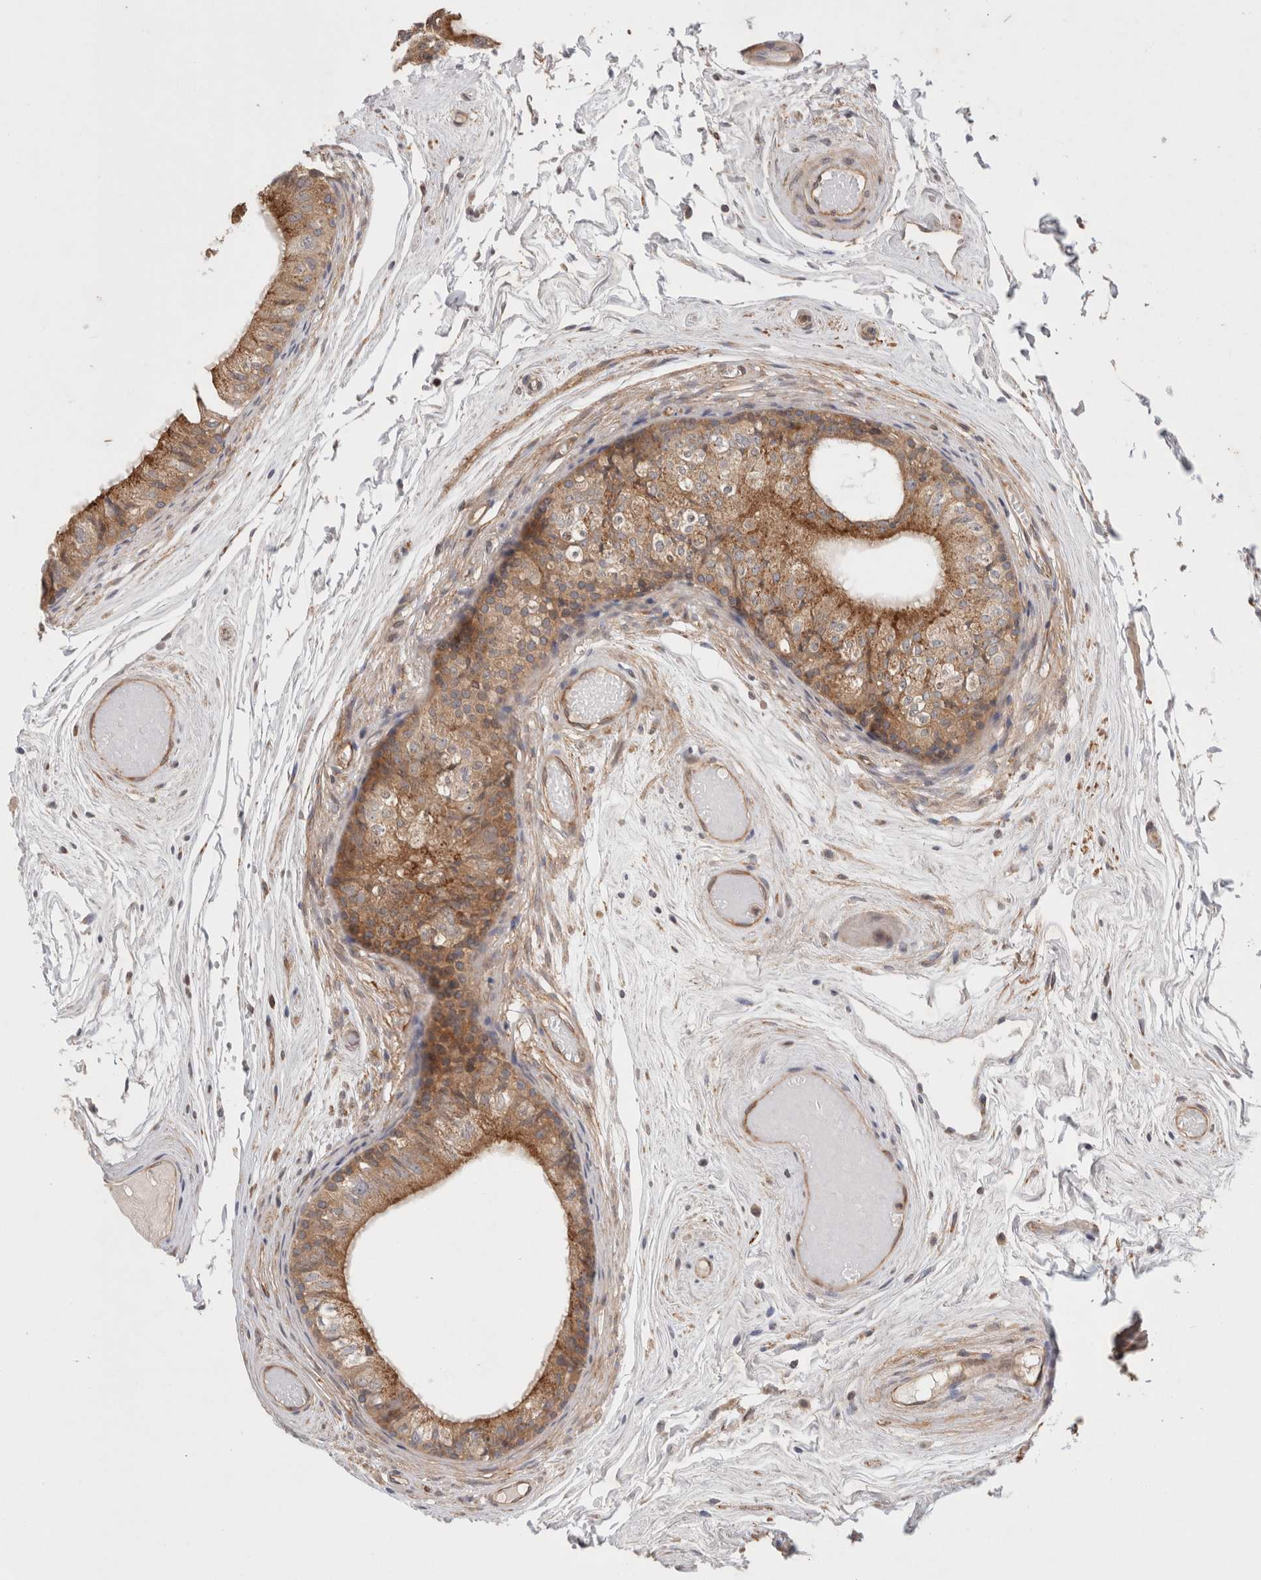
{"staining": {"intensity": "moderate", "quantity": ">75%", "location": "cytoplasmic/membranous"}, "tissue": "epididymis", "cell_type": "Glandular cells", "image_type": "normal", "snomed": [{"axis": "morphology", "description": "Normal tissue, NOS"}, {"axis": "topography", "description": "Epididymis"}], "caption": "Glandular cells display medium levels of moderate cytoplasmic/membranous positivity in about >75% of cells in unremarkable human epididymis.", "gene": "HROB", "patient": {"sex": "male", "age": 79}}